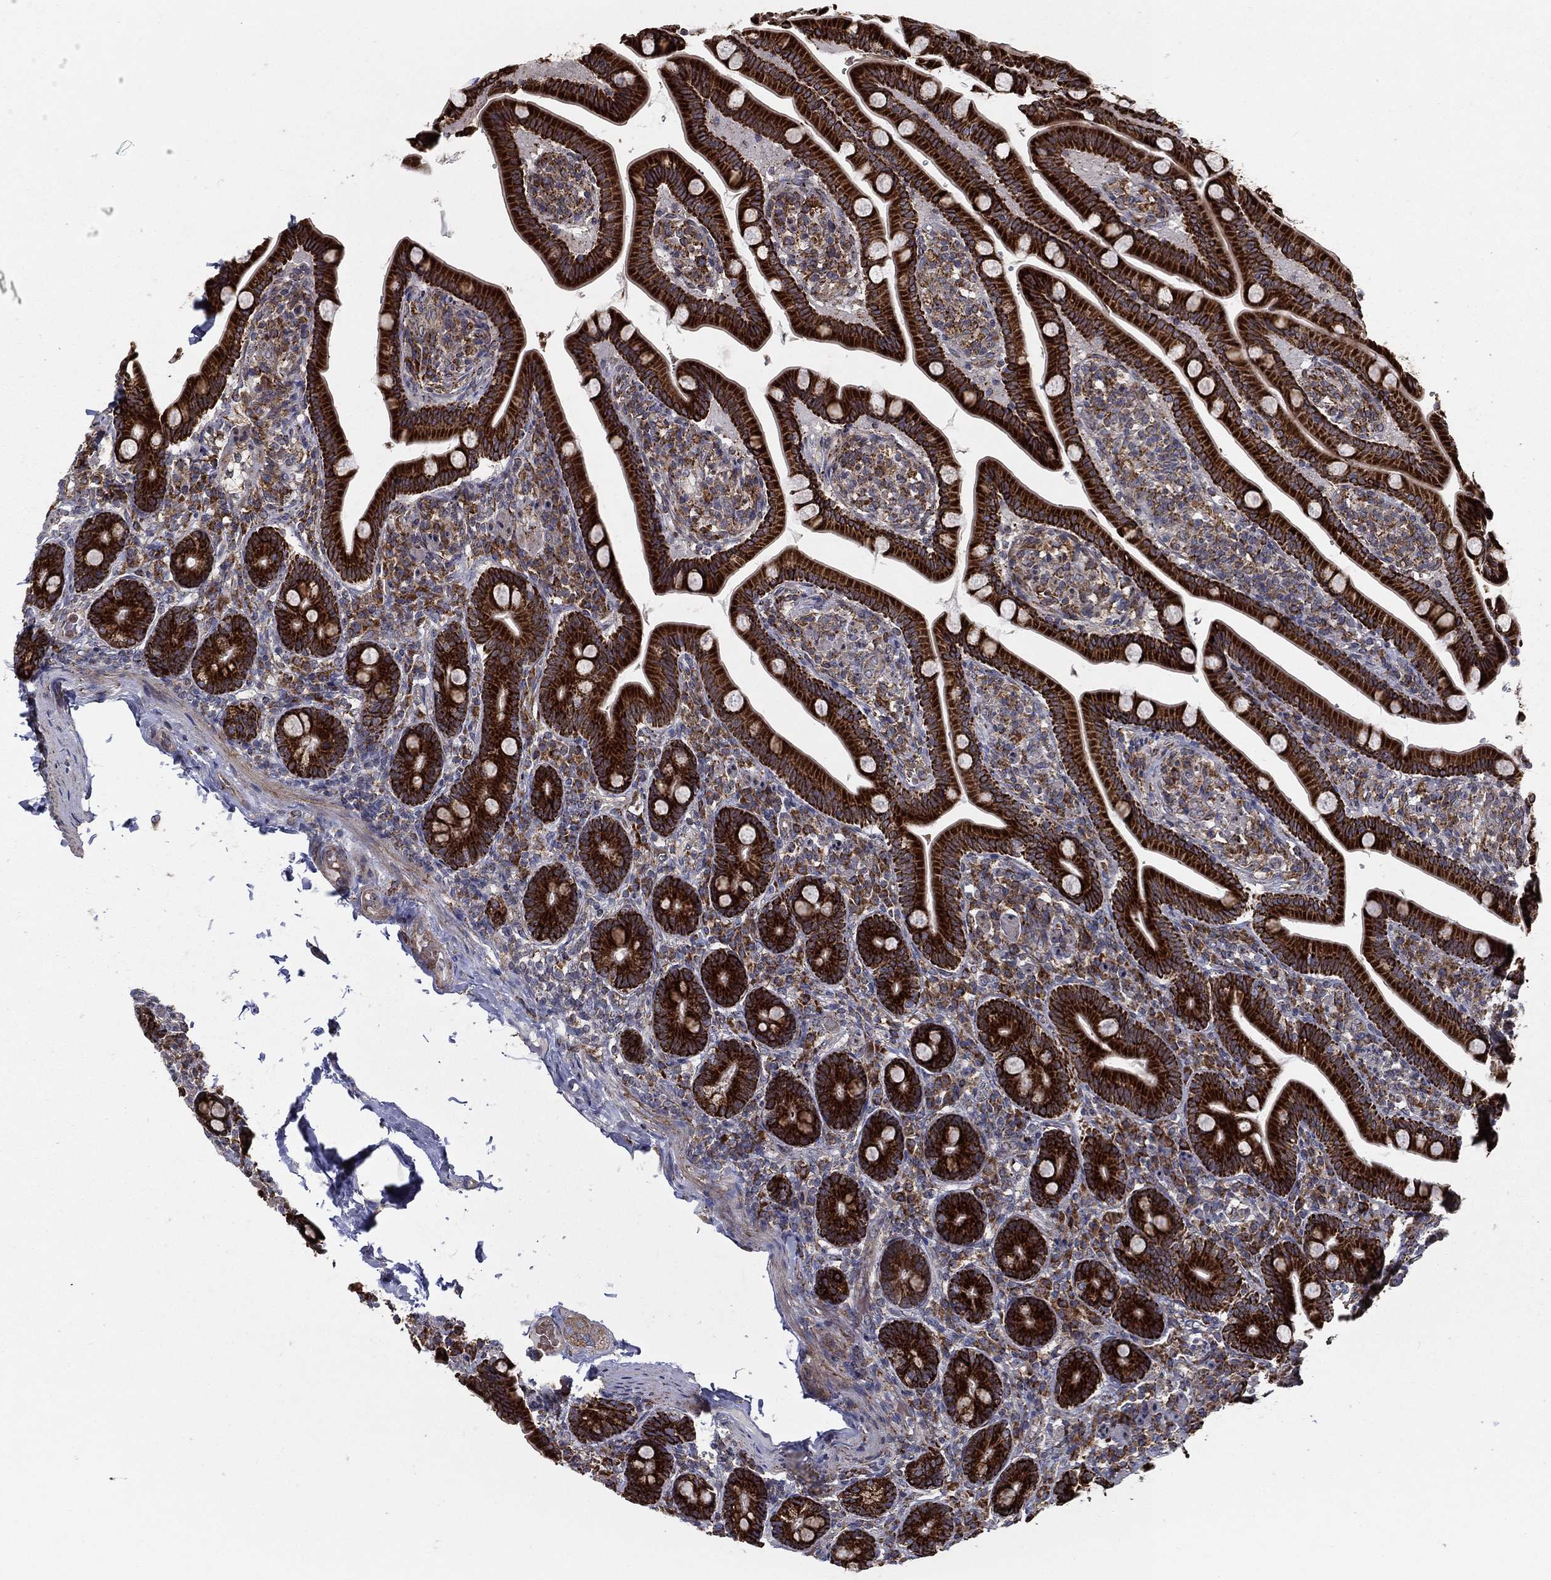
{"staining": {"intensity": "strong", "quantity": ">75%", "location": "cytoplasmic/membranous"}, "tissue": "small intestine", "cell_type": "Glandular cells", "image_type": "normal", "snomed": [{"axis": "morphology", "description": "Normal tissue, NOS"}, {"axis": "topography", "description": "Small intestine"}], "caption": "The photomicrograph shows immunohistochemical staining of unremarkable small intestine. There is strong cytoplasmic/membranous staining is identified in approximately >75% of glandular cells.", "gene": "MT", "patient": {"sex": "male", "age": 66}}